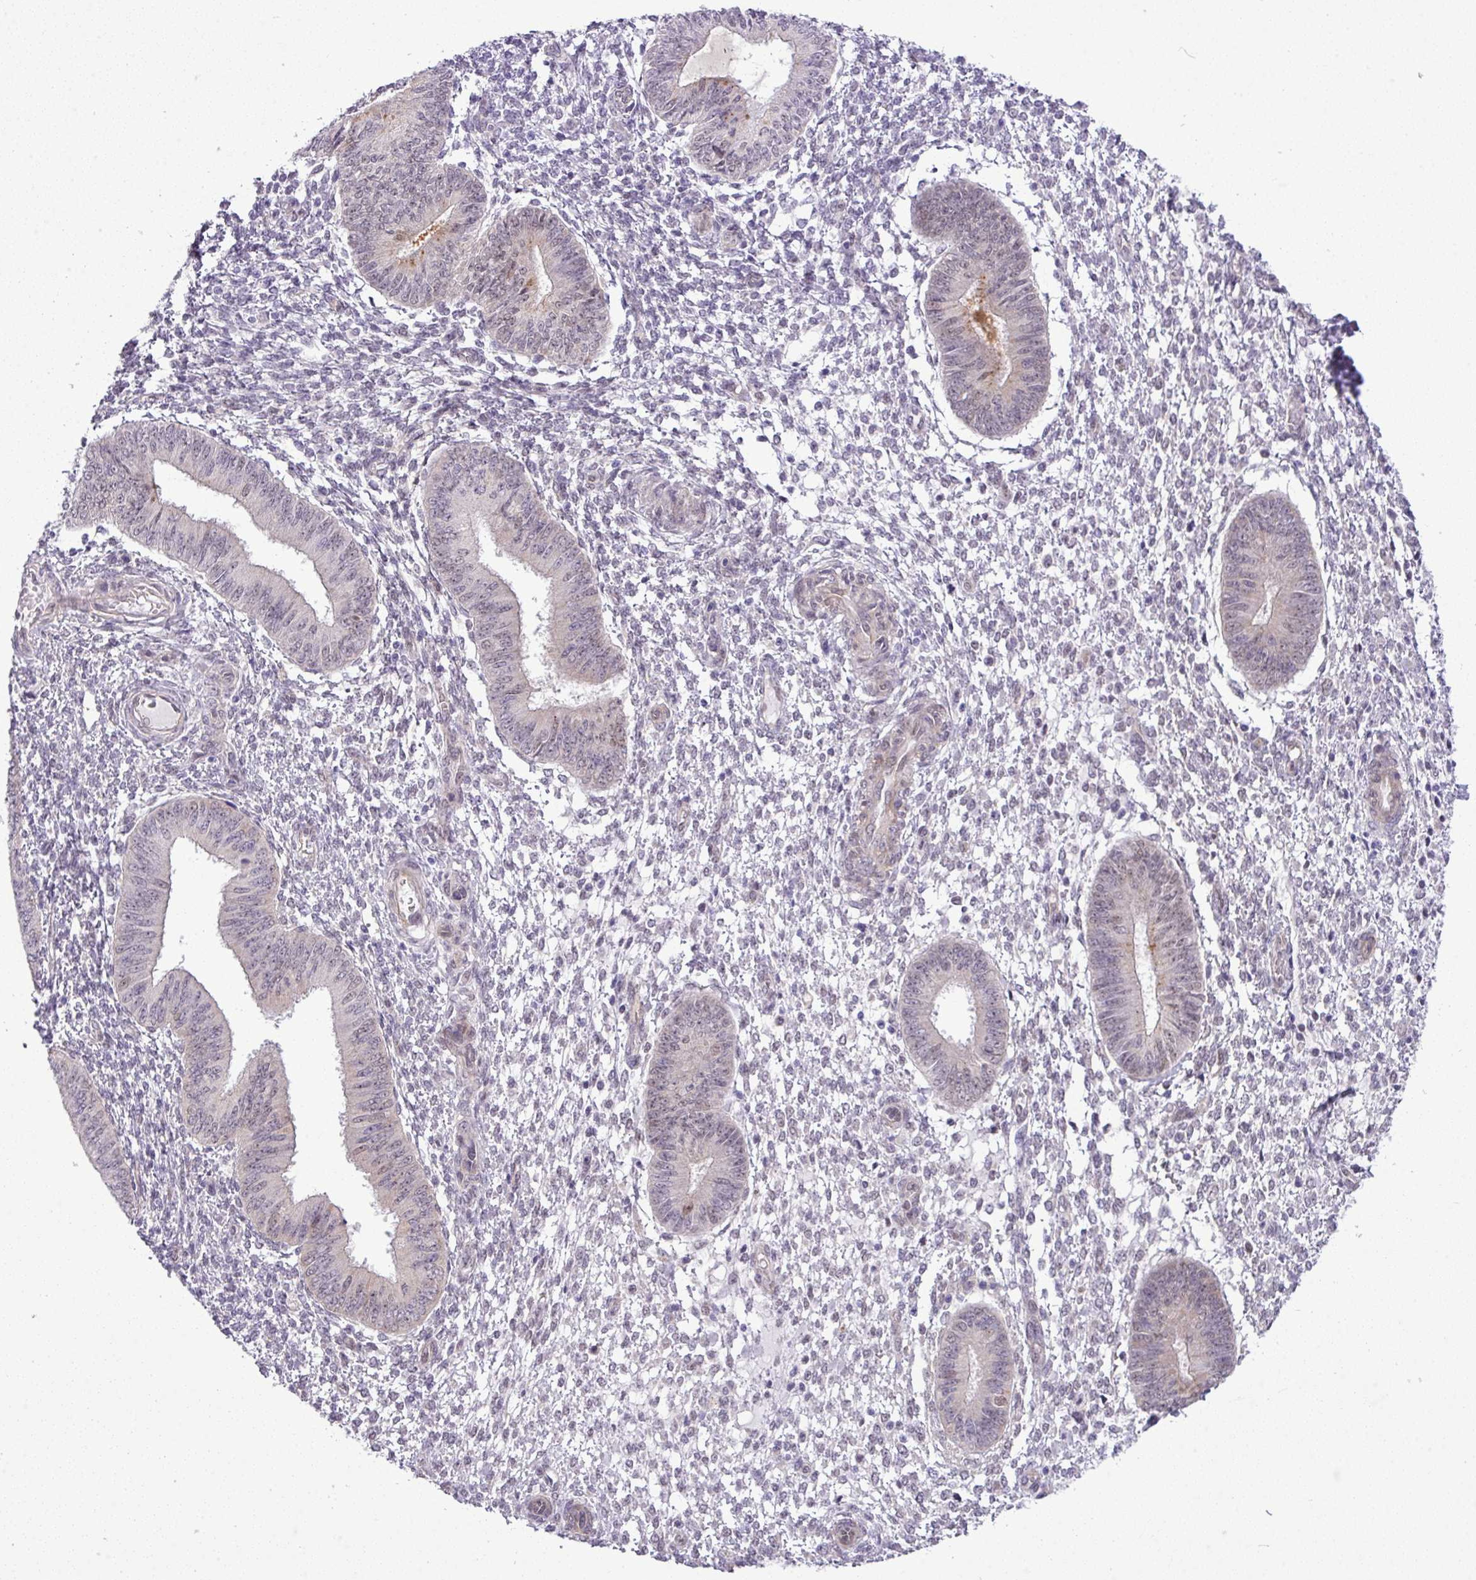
{"staining": {"intensity": "negative", "quantity": "none", "location": "none"}, "tissue": "endometrium", "cell_type": "Cells in endometrial stroma", "image_type": "normal", "snomed": [{"axis": "morphology", "description": "Normal tissue, NOS"}, {"axis": "topography", "description": "Endometrium"}], "caption": "Cells in endometrial stroma show no significant expression in unremarkable endometrium.", "gene": "MAK16", "patient": {"sex": "female", "age": 49}}